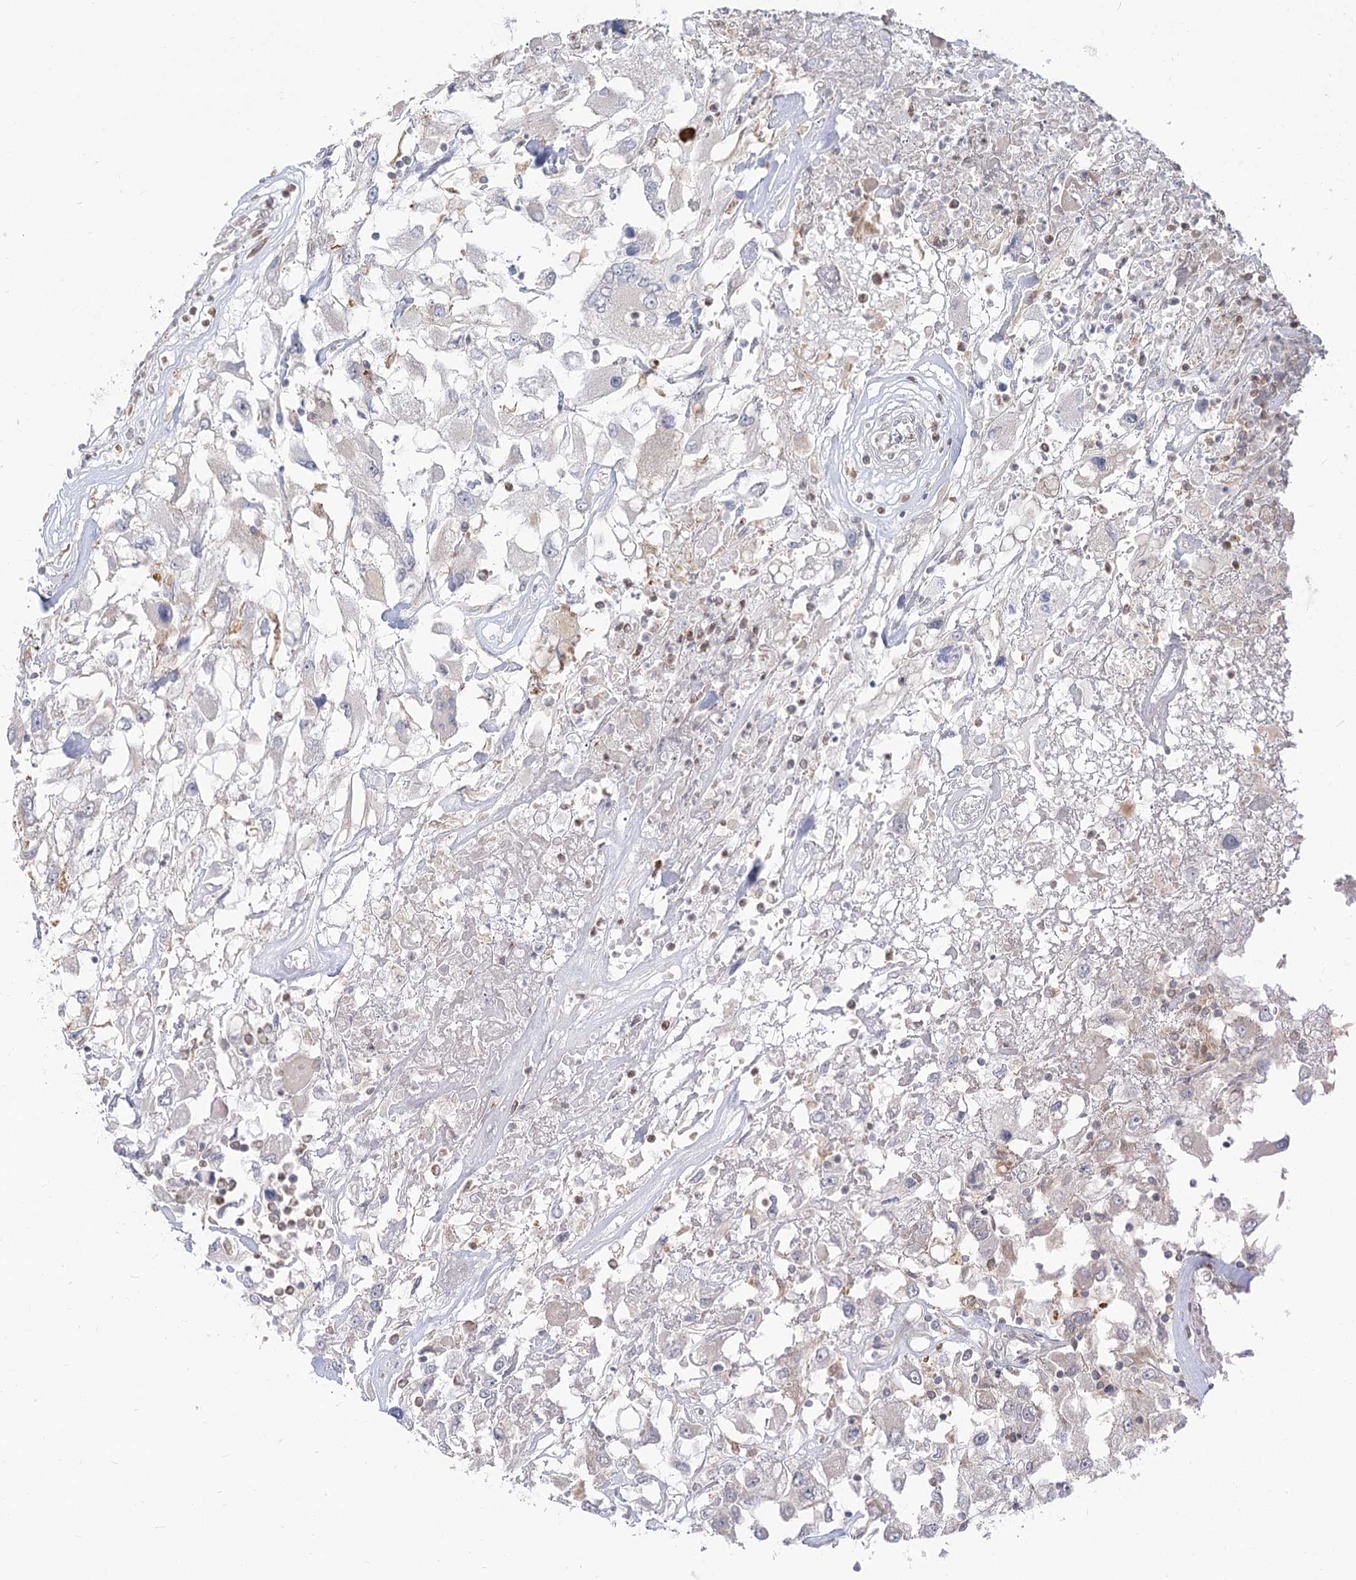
{"staining": {"intensity": "negative", "quantity": "none", "location": "none"}, "tissue": "renal cancer", "cell_type": "Tumor cells", "image_type": "cancer", "snomed": [{"axis": "morphology", "description": "Adenocarcinoma, NOS"}, {"axis": "topography", "description": "Kidney"}], "caption": "Immunohistochemistry histopathology image of neoplastic tissue: renal cancer stained with DAB (3,3'-diaminobenzidine) exhibits no significant protein expression in tumor cells.", "gene": "MTMR3", "patient": {"sex": "female", "age": 52}}